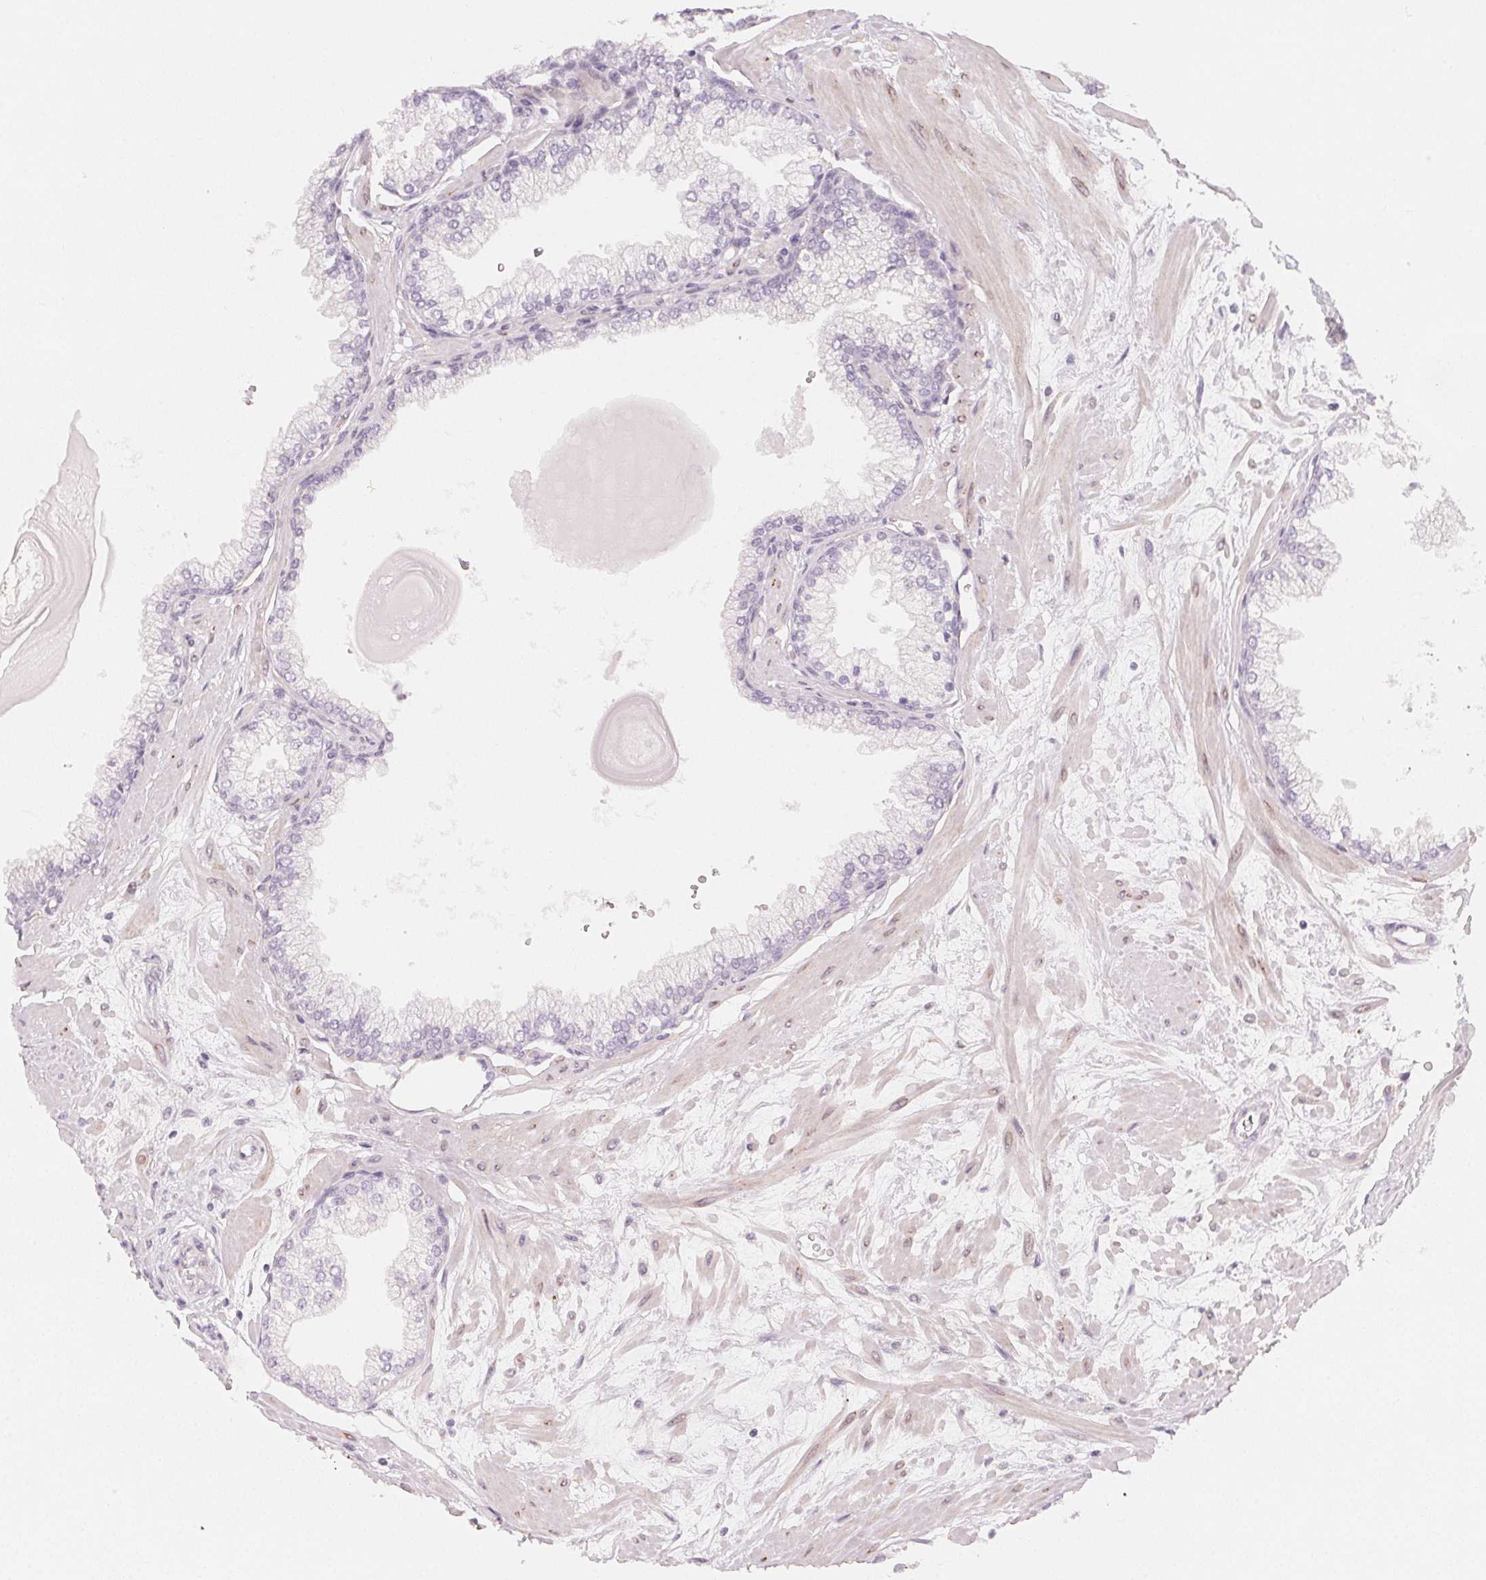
{"staining": {"intensity": "negative", "quantity": "none", "location": "none"}, "tissue": "prostate", "cell_type": "Glandular cells", "image_type": "normal", "snomed": [{"axis": "morphology", "description": "Normal tissue, NOS"}, {"axis": "topography", "description": "Prostate"}, {"axis": "topography", "description": "Peripheral nerve tissue"}], "caption": "The image displays no significant positivity in glandular cells of prostate. The staining is performed using DAB (3,3'-diaminobenzidine) brown chromogen with nuclei counter-stained in using hematoxylin.", "gene": "CCDC96", "patient": {"sex": "male", "age": 61}}